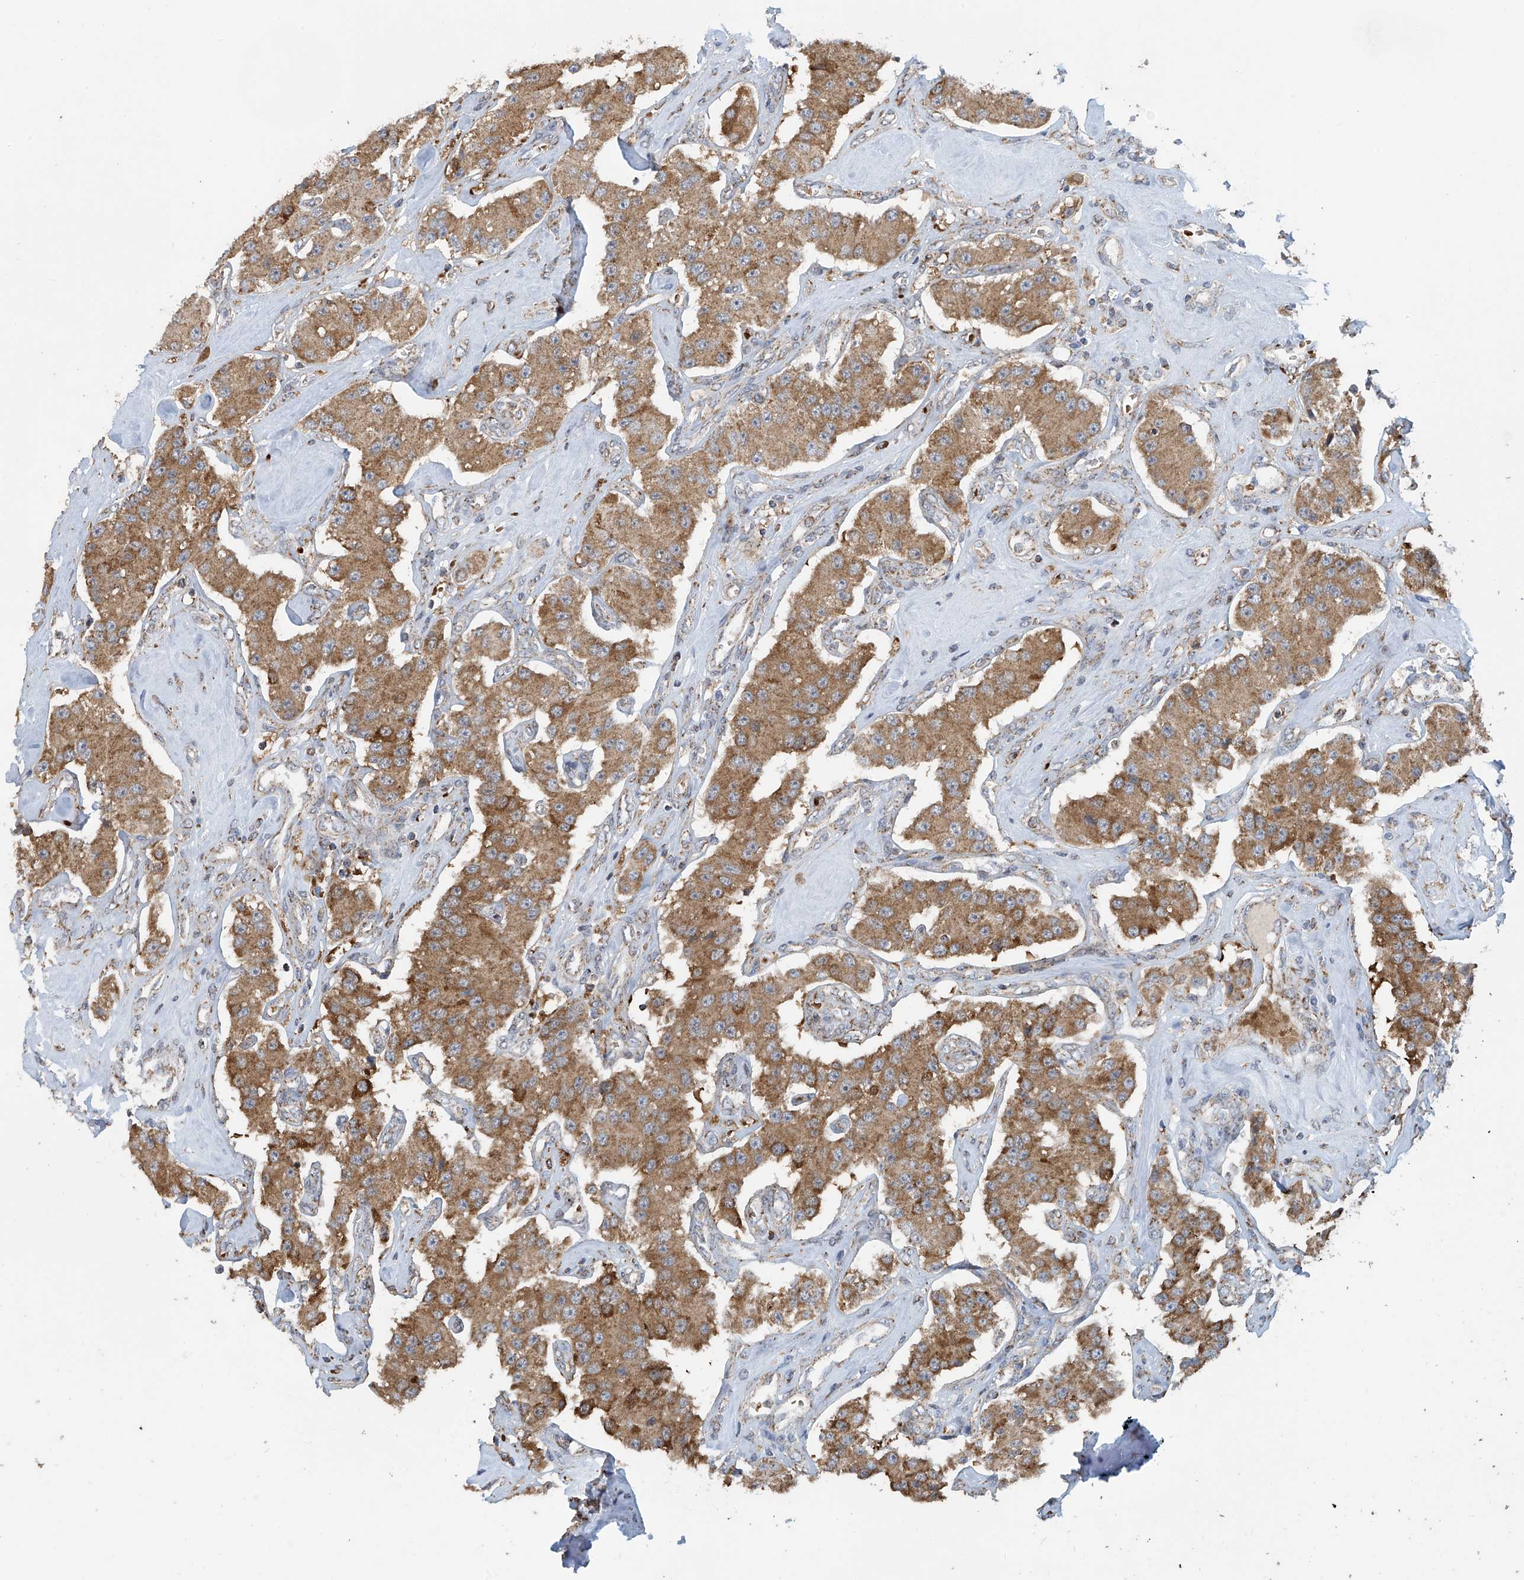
{"staining": {"intensity": "moderate", "quantity": ">75%", "location": "cytoplasmic/membranous"}, "tissue": "carcinoid", "cell_type": "Tumor cells", "image_type": "cancer", "snomed": [{"axis": "morphology", "description": "Carcinoid, malignant, NOS"}, {"axis": "topography", "description": "Pancreas"}], "caption": "Carcinoid stained for a protein exhibits moderate cytoplasmic/membranous positivity in tumor cells. Using DAB (brown) and hematoxylin (blue) stains, captured at high magnification using brightfield microscopy.", "gene": "COMMD1", "patient": {"sex": "male", "age": 41}}